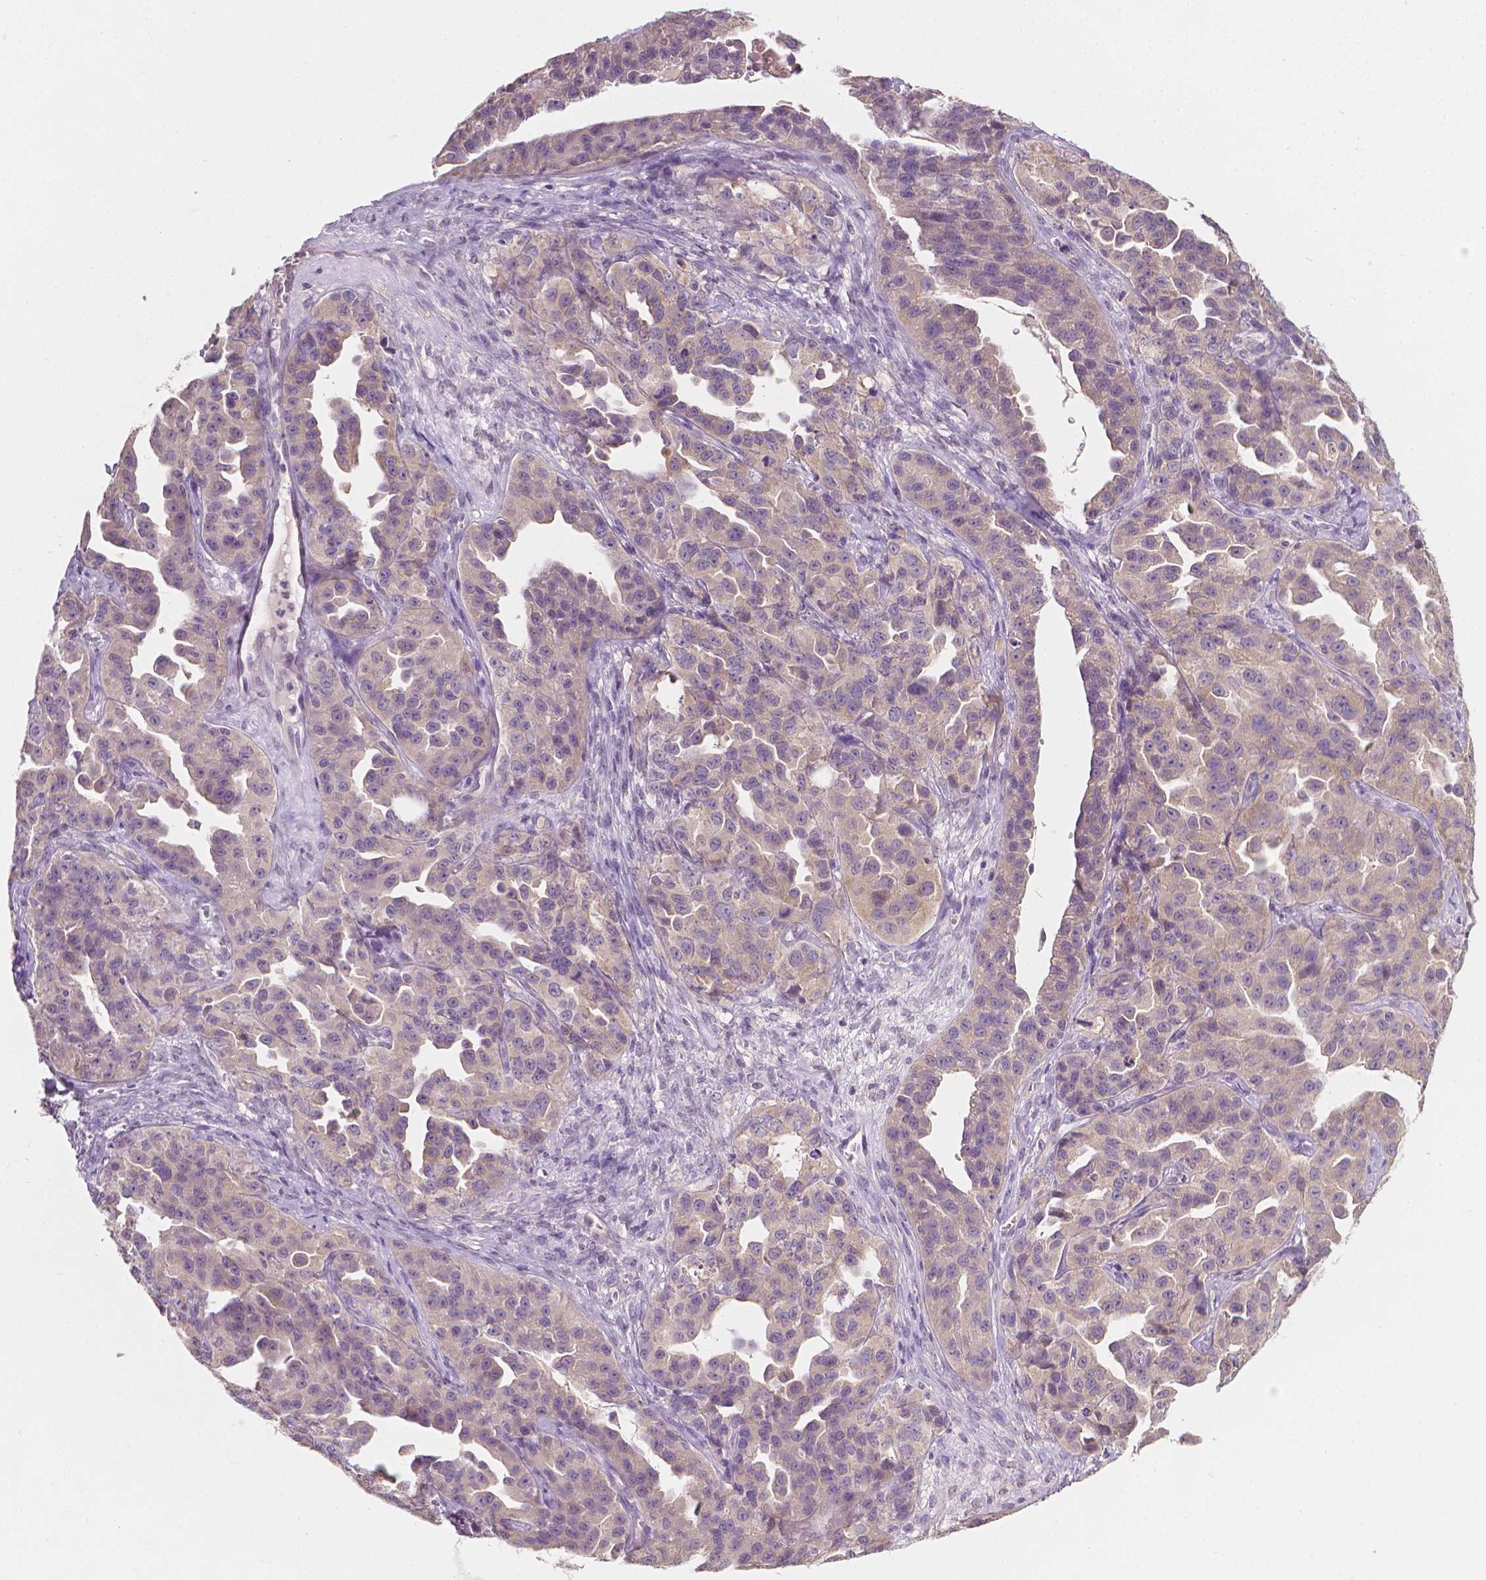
{"staining": {"intensity": "negative", "quantity": "none", "location": "none"}, "tissue": "ovarian cancer", "cell_type": "Tumor cells", "image_type": "cancer", "snomed": [{"axis": "morphology", "description": "Cystadenocarcinoma, serous, NOS"}, {"axis": "topography", "description": "Ovary"}], "caption": "Human ovarian cancer stained for a protein using immunohistochemistry (IHC) exhibits no staining in tumor cells.", "gene": "FASN", "patient": {"sex": "female", "age": 75}}